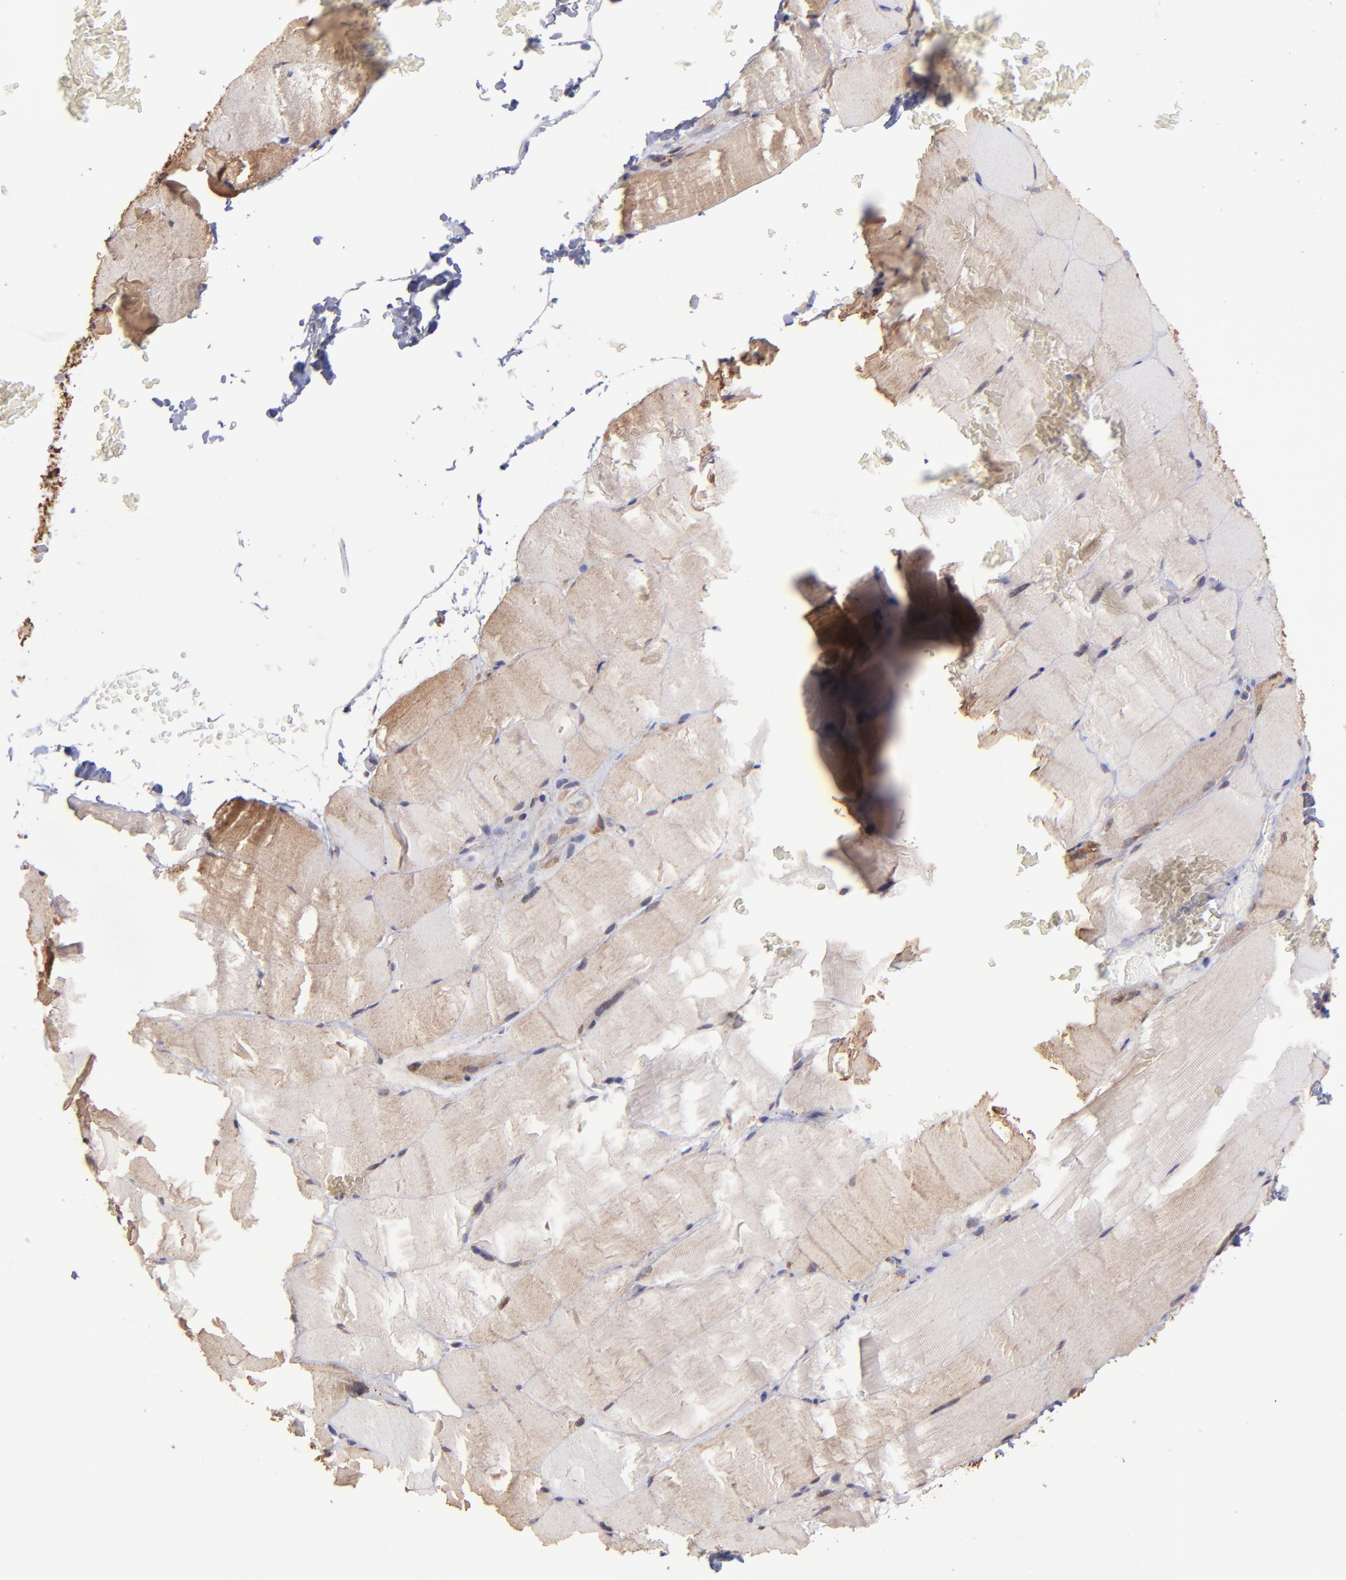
{"staining": {"intensity": "moderate", "quantity": "25%-75%", "location": "cytoplasmic/membranous"}, "tissue": "skeletal muscle", "cell_type": "Myocytes", "image_type": "normal", "snomed": [{"axis": "morphology", "description": "Normal tissue, NOS"}, {"axis": "topography", "description": "Skeletal muscle"}], "caption": "Immunohistochemical staining of normal human skeletal muscle demonstrates 25%-75% levels of moderate cytoplasmic/membranous protein staining in about 25%-75% of myocytes.", "gene": "NSF", "patient": {"sex": "female", "age": 37}}